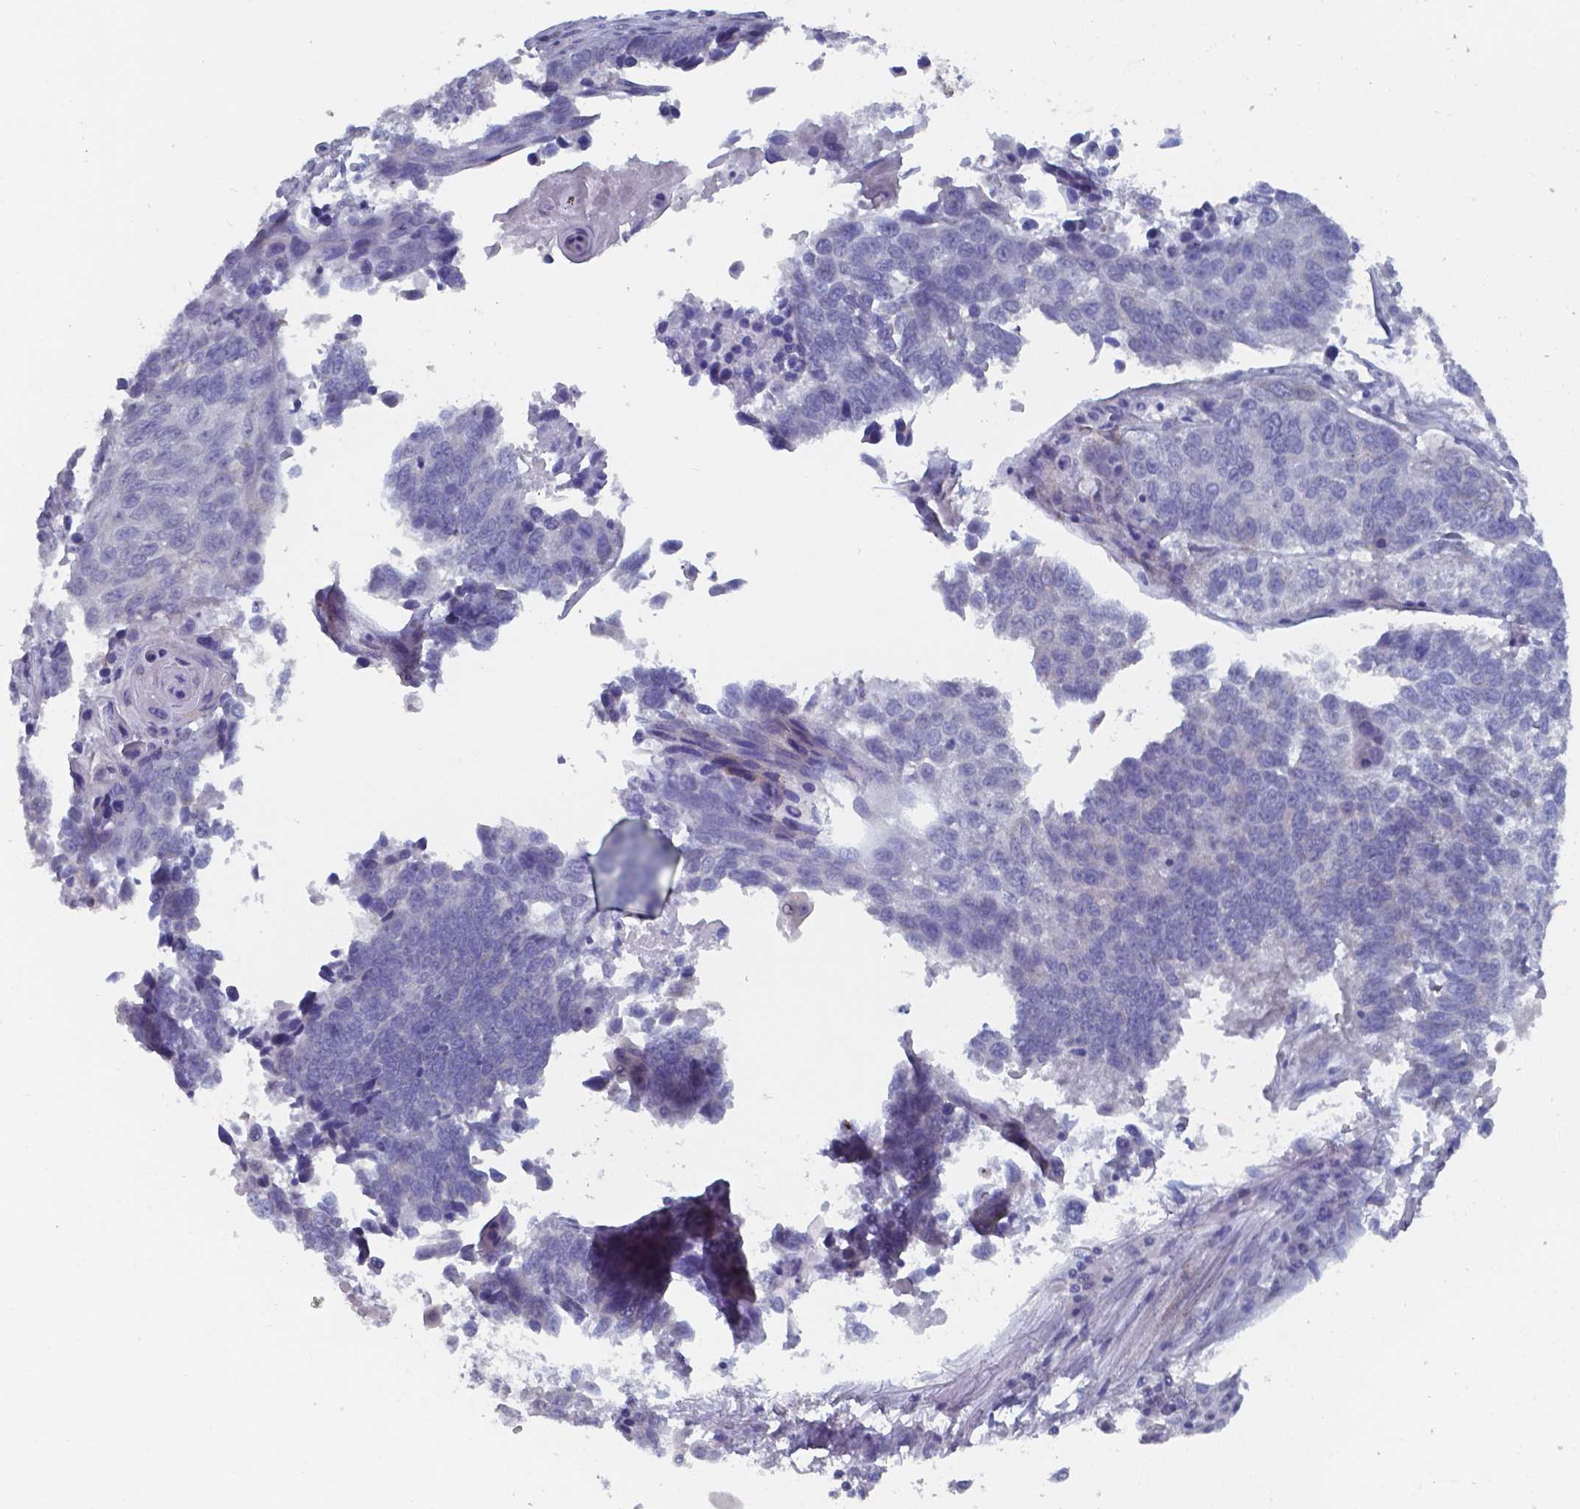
{"staining": {"intensity": "negative", "quantity": "none", "location": "none"}, "tissue": "lung cancer", "cell_type": "Tumor cells", "image_type": "cancer", "snomed": [{"axis": "morphology", "description": "Squamous cell carcinoma, NOS"}, {"axis": "topography", "description": "Lung"}], "caption": "Tumor cells show no significant positivity in lung cancer.", "gene": "PLA2R1", "patient": {"sex": "male", "age": 73}}